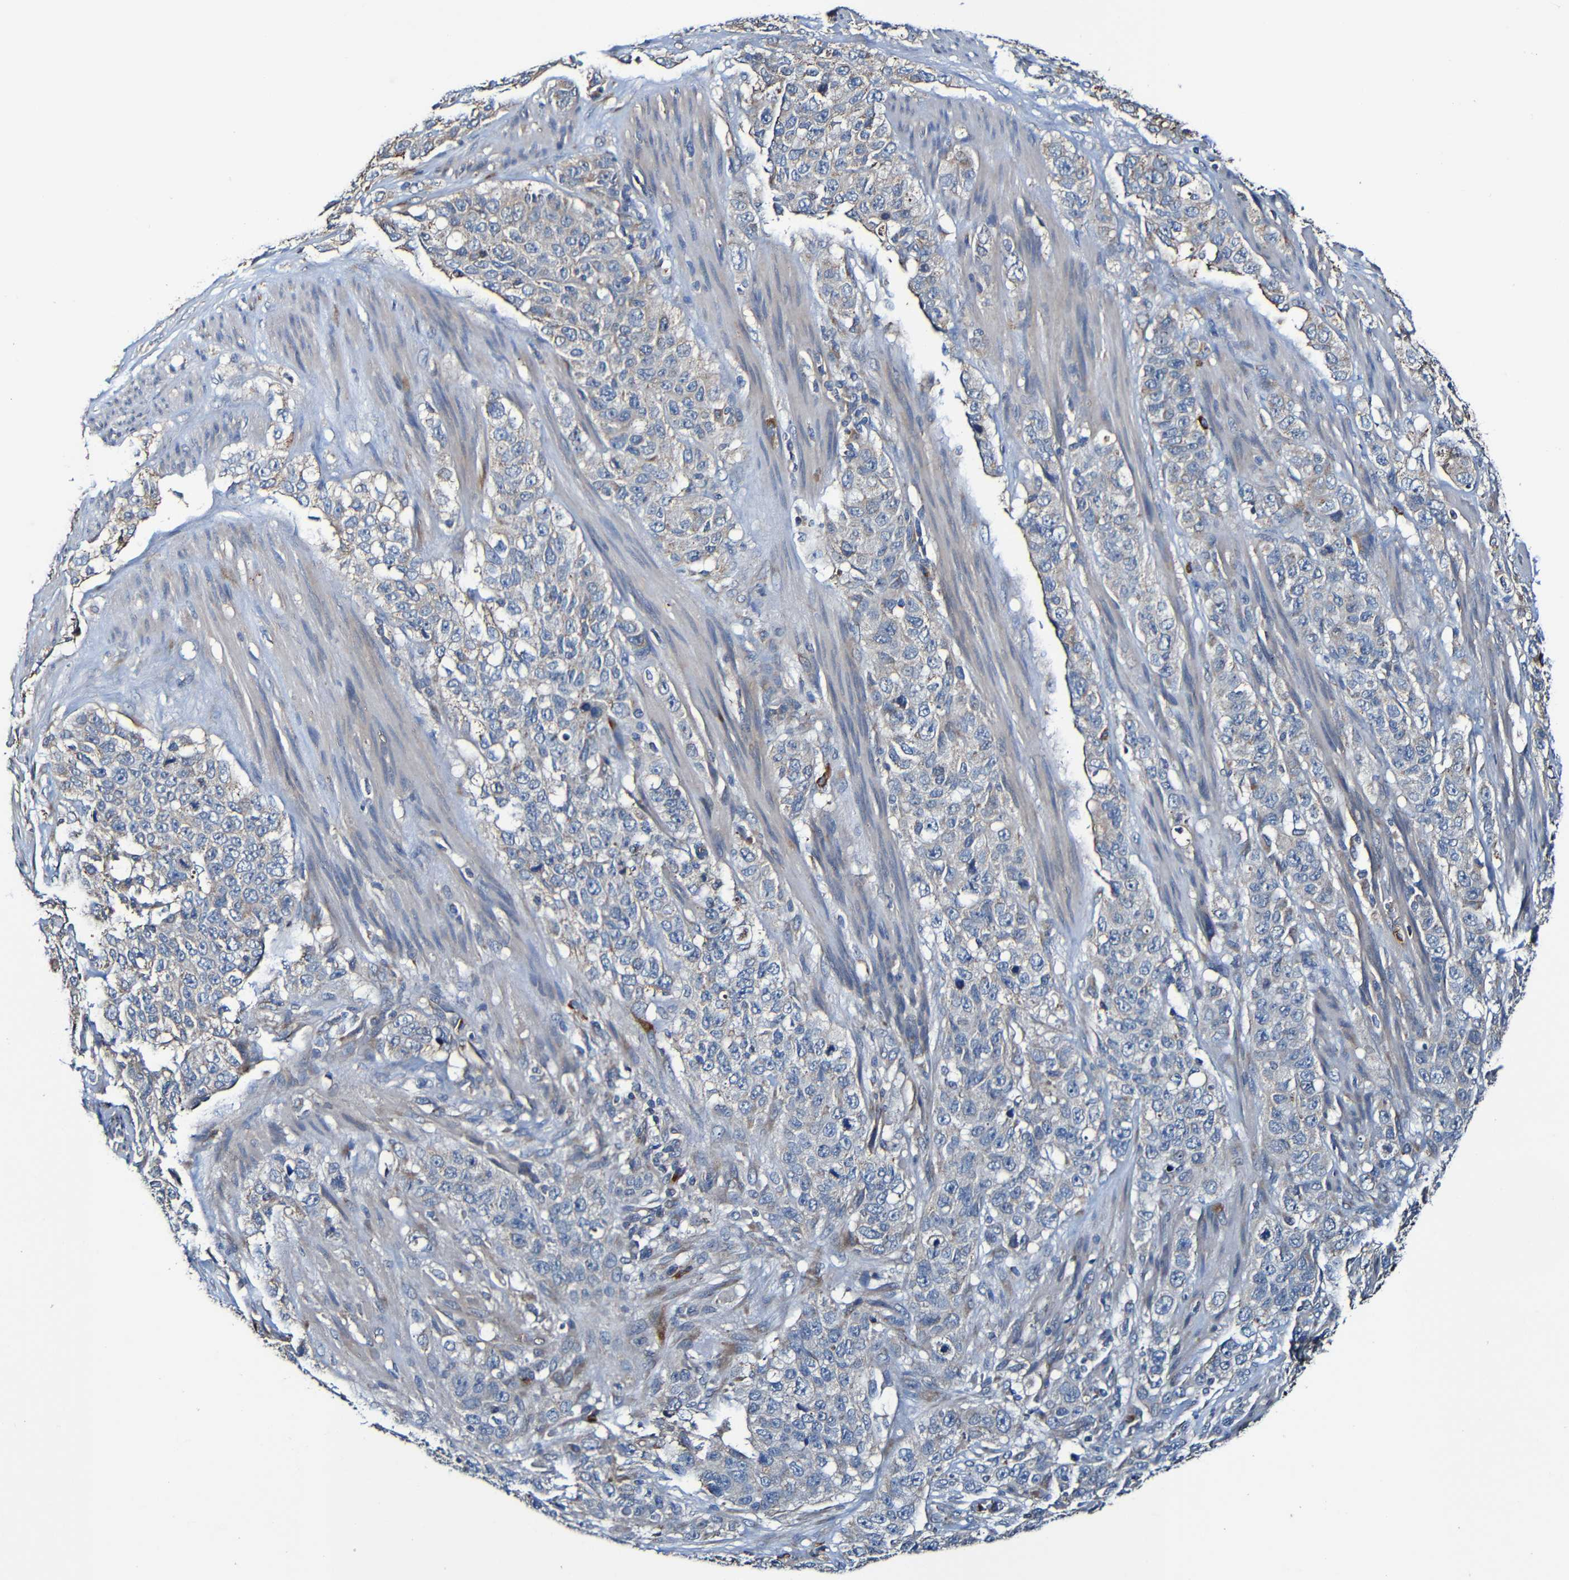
{"staining": {"intensity": "weak", "quantity": "25%-75%", "location": "cytoplasmic/membranous"}, "tissue": "stomach cancer", "cell_type": "Tumor cells", "image_type": "cancer", "snomed": [{"axis": "morphology", "description": "Adenocarcinoma, NOS"}, {"axis": "topography", "description": "Stomach"}], "caption": "Protein expression analysis of stomach cancer reveals weak cytoplasmic/membranous positivity in approximately 25%-75% of tumor cells.", "gene": "ADAM15", "patient": {"sex": "male", "age": 48}}